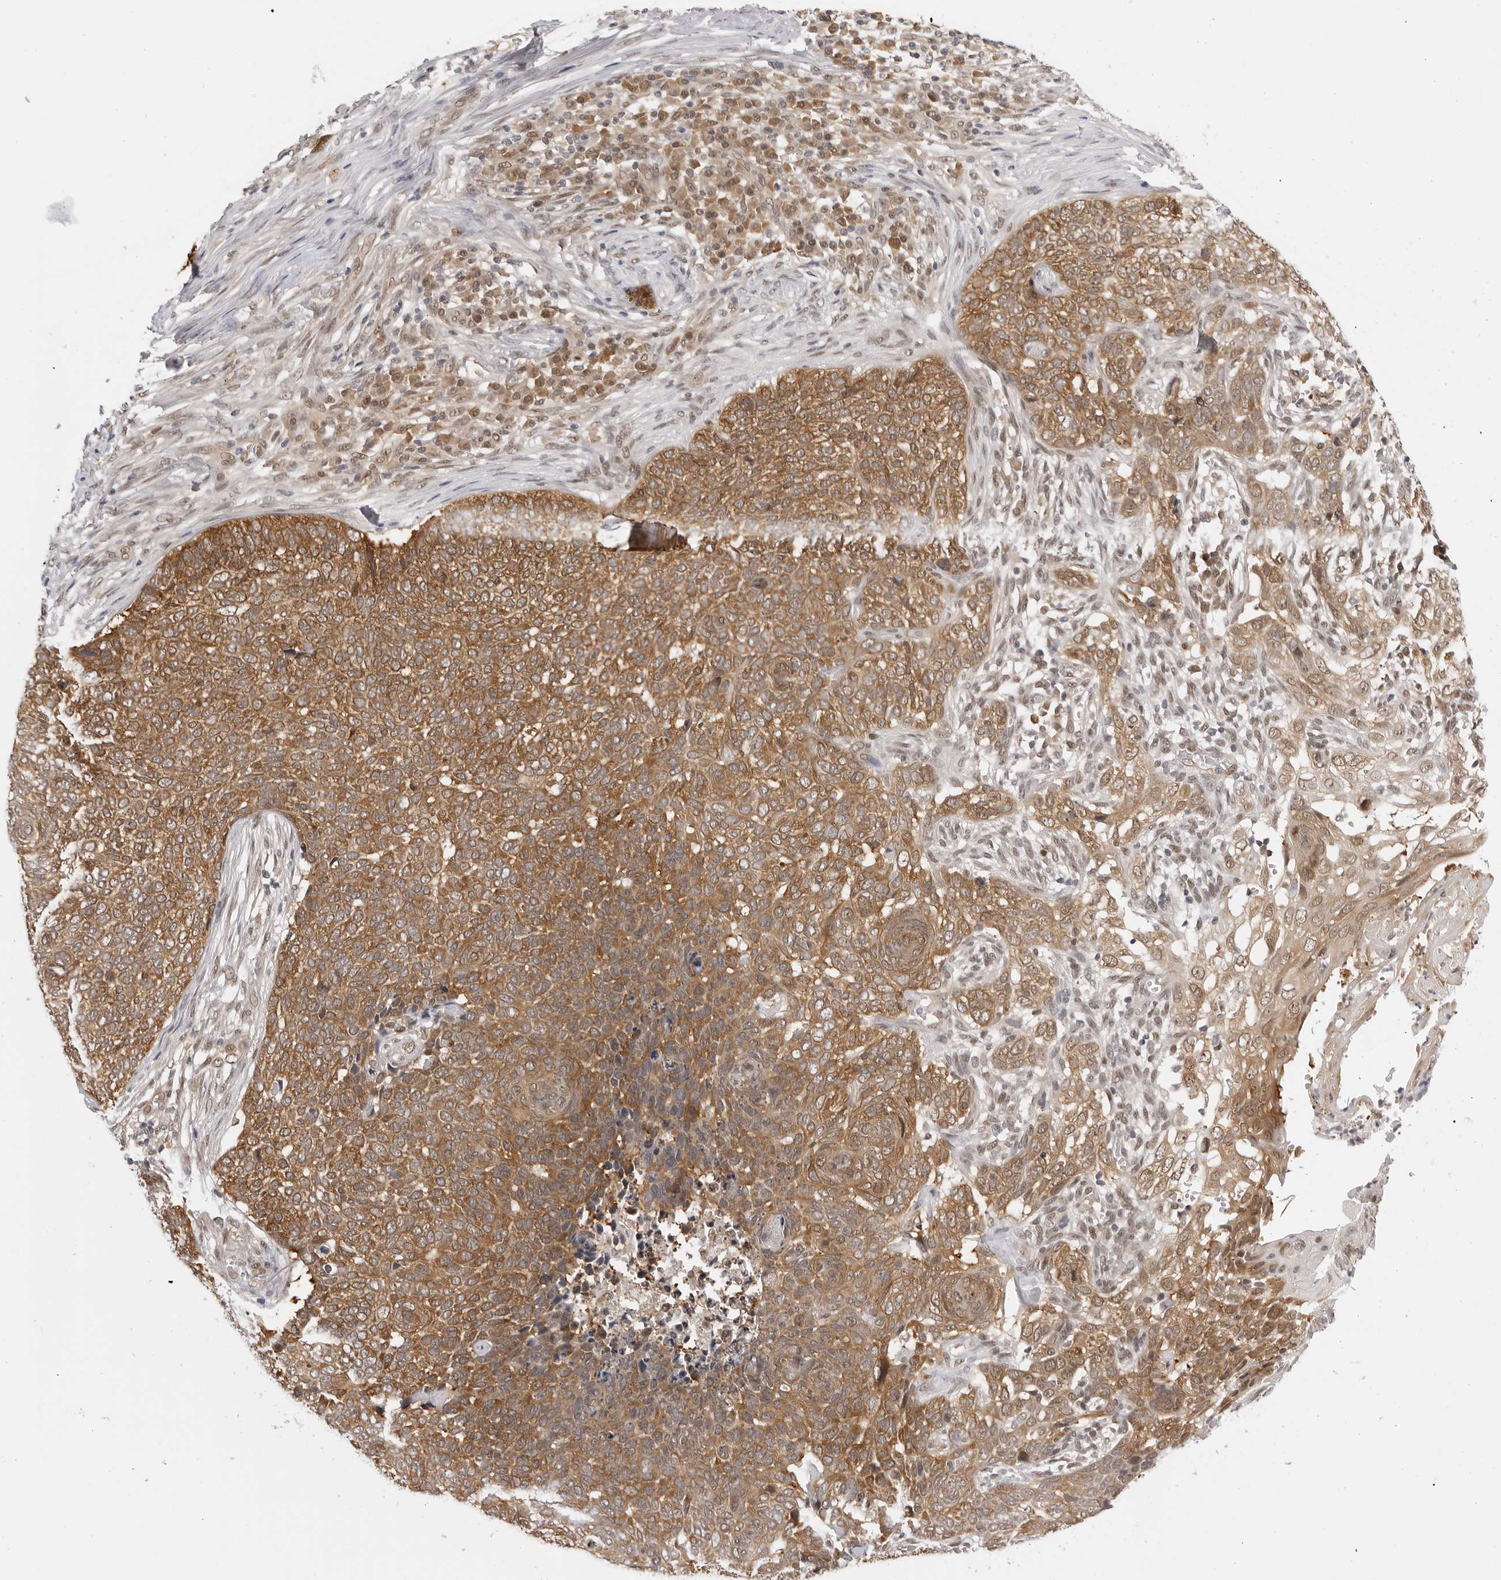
{"staining": {"intensity": "moderate", "quantity": ">75%", "location": "cytoplasmic/membranous,nuclear"}, "tissue": "skin cancer", "cell_type": "Tumor cells", "image_type": "cancer", "snomed": [{"axis": "morphology", "description": "Basal cell carcinoma"}, {"axis": "topography", "description": "Skin"}], "caption": "Skin basal cell carcinoma stained with a protein marker shows moderate staining in tumor cells.", "gene": "WDR77", "patient": {"sex": "female", "age": 64}}